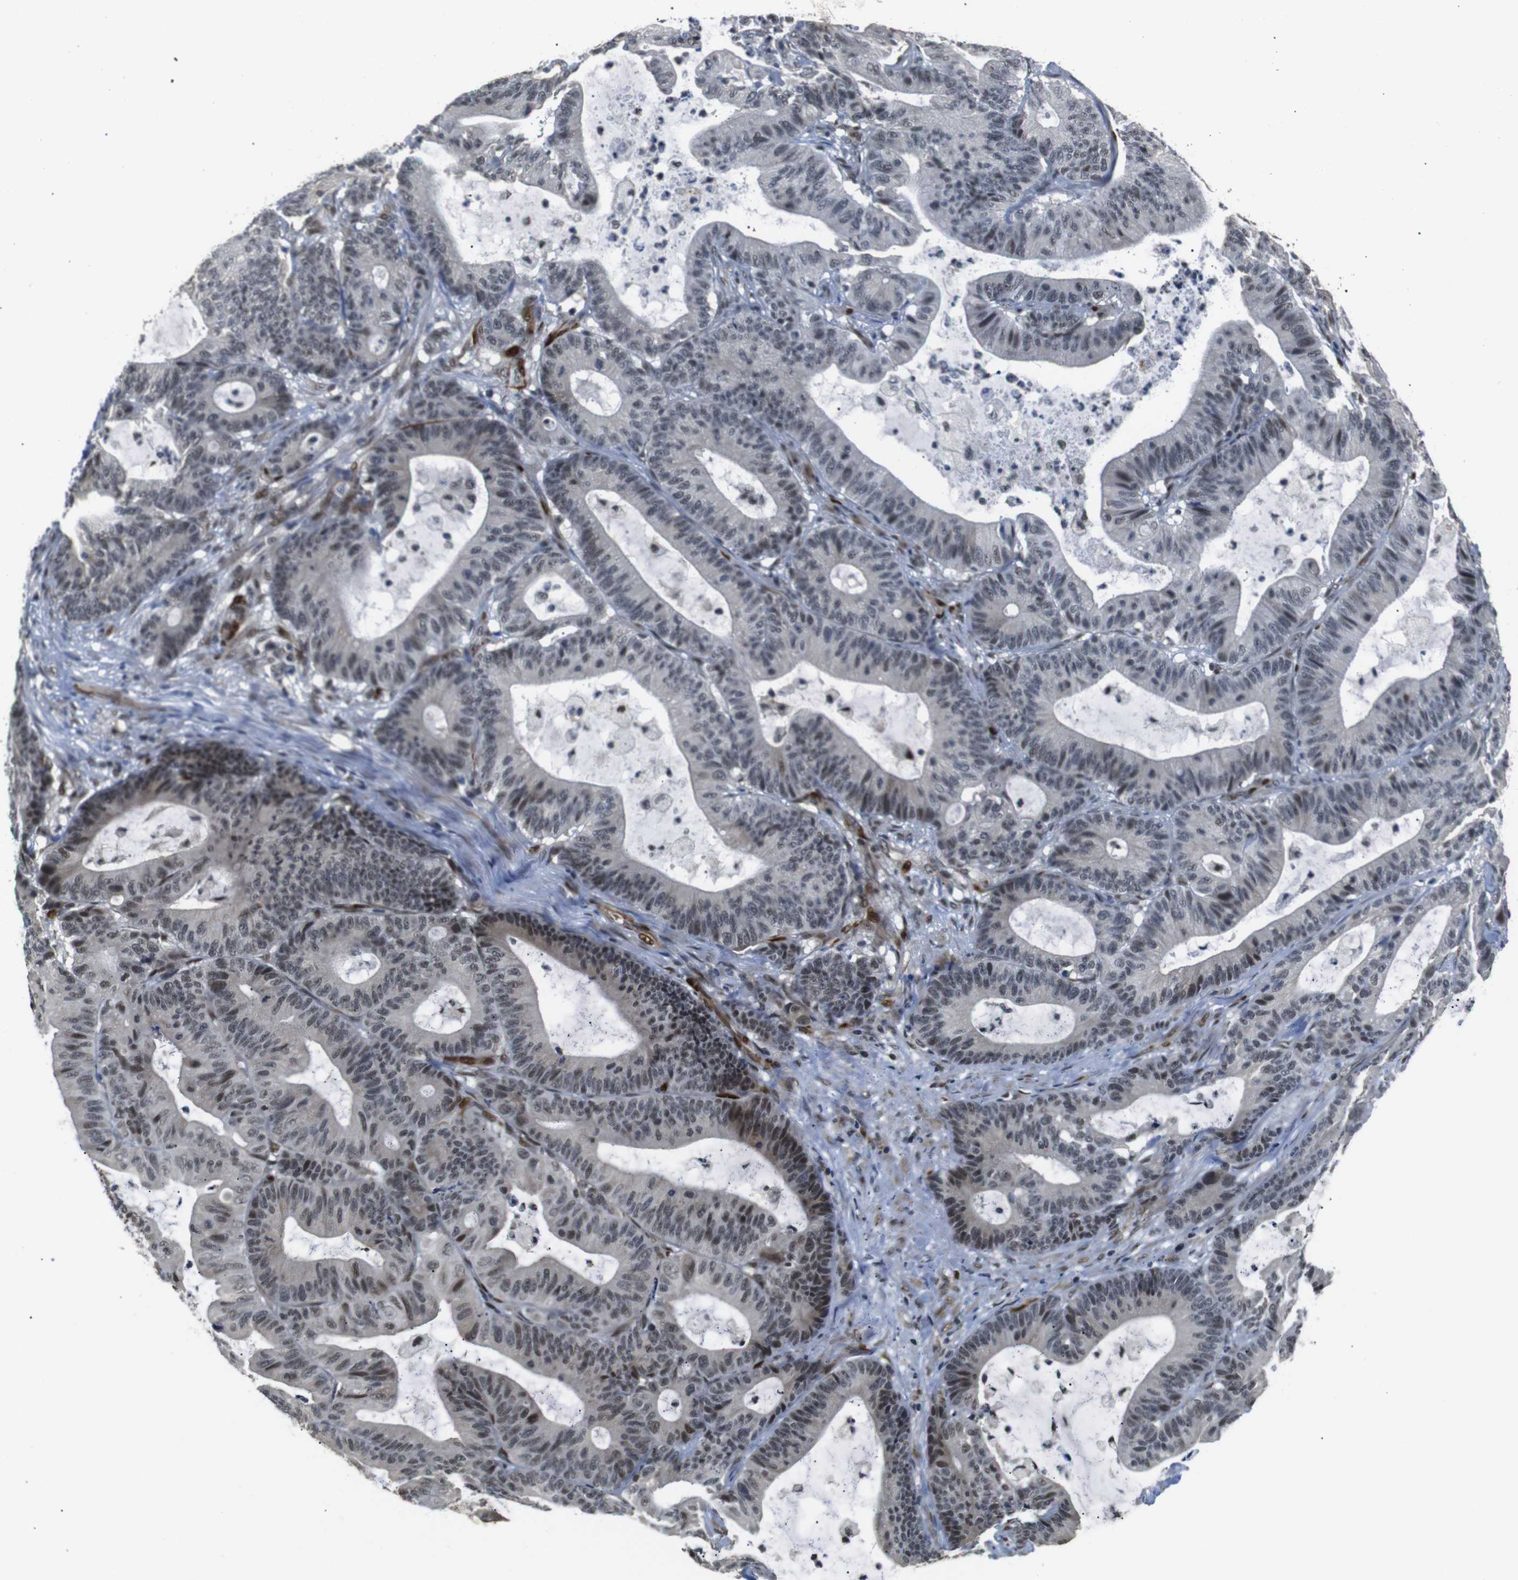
{"staining": {"intensity": "weak", "quantity": ">75%", "location": "cytoplasmic/membranous,nuclear"}, "tissue": "colorectal cancer", "cell_type": "Tumor cells", "image_type": "cancer", "snomed": [{"axis": "morphology", "description": "Adenocarcinoma, NOS"}, {"axis": "topography", "description": "Colon"}], "caption": "Protein staining of colorectal adenocarcinoma tissue displays weak cytoplasmic/membranous and nuclear expression in about >75% of tumor cells. (brown staining indicates protein expression, while blue staining denotes nuclei).", "gene": "TBX2", "patient": {"sex": "female", "age": 84}}